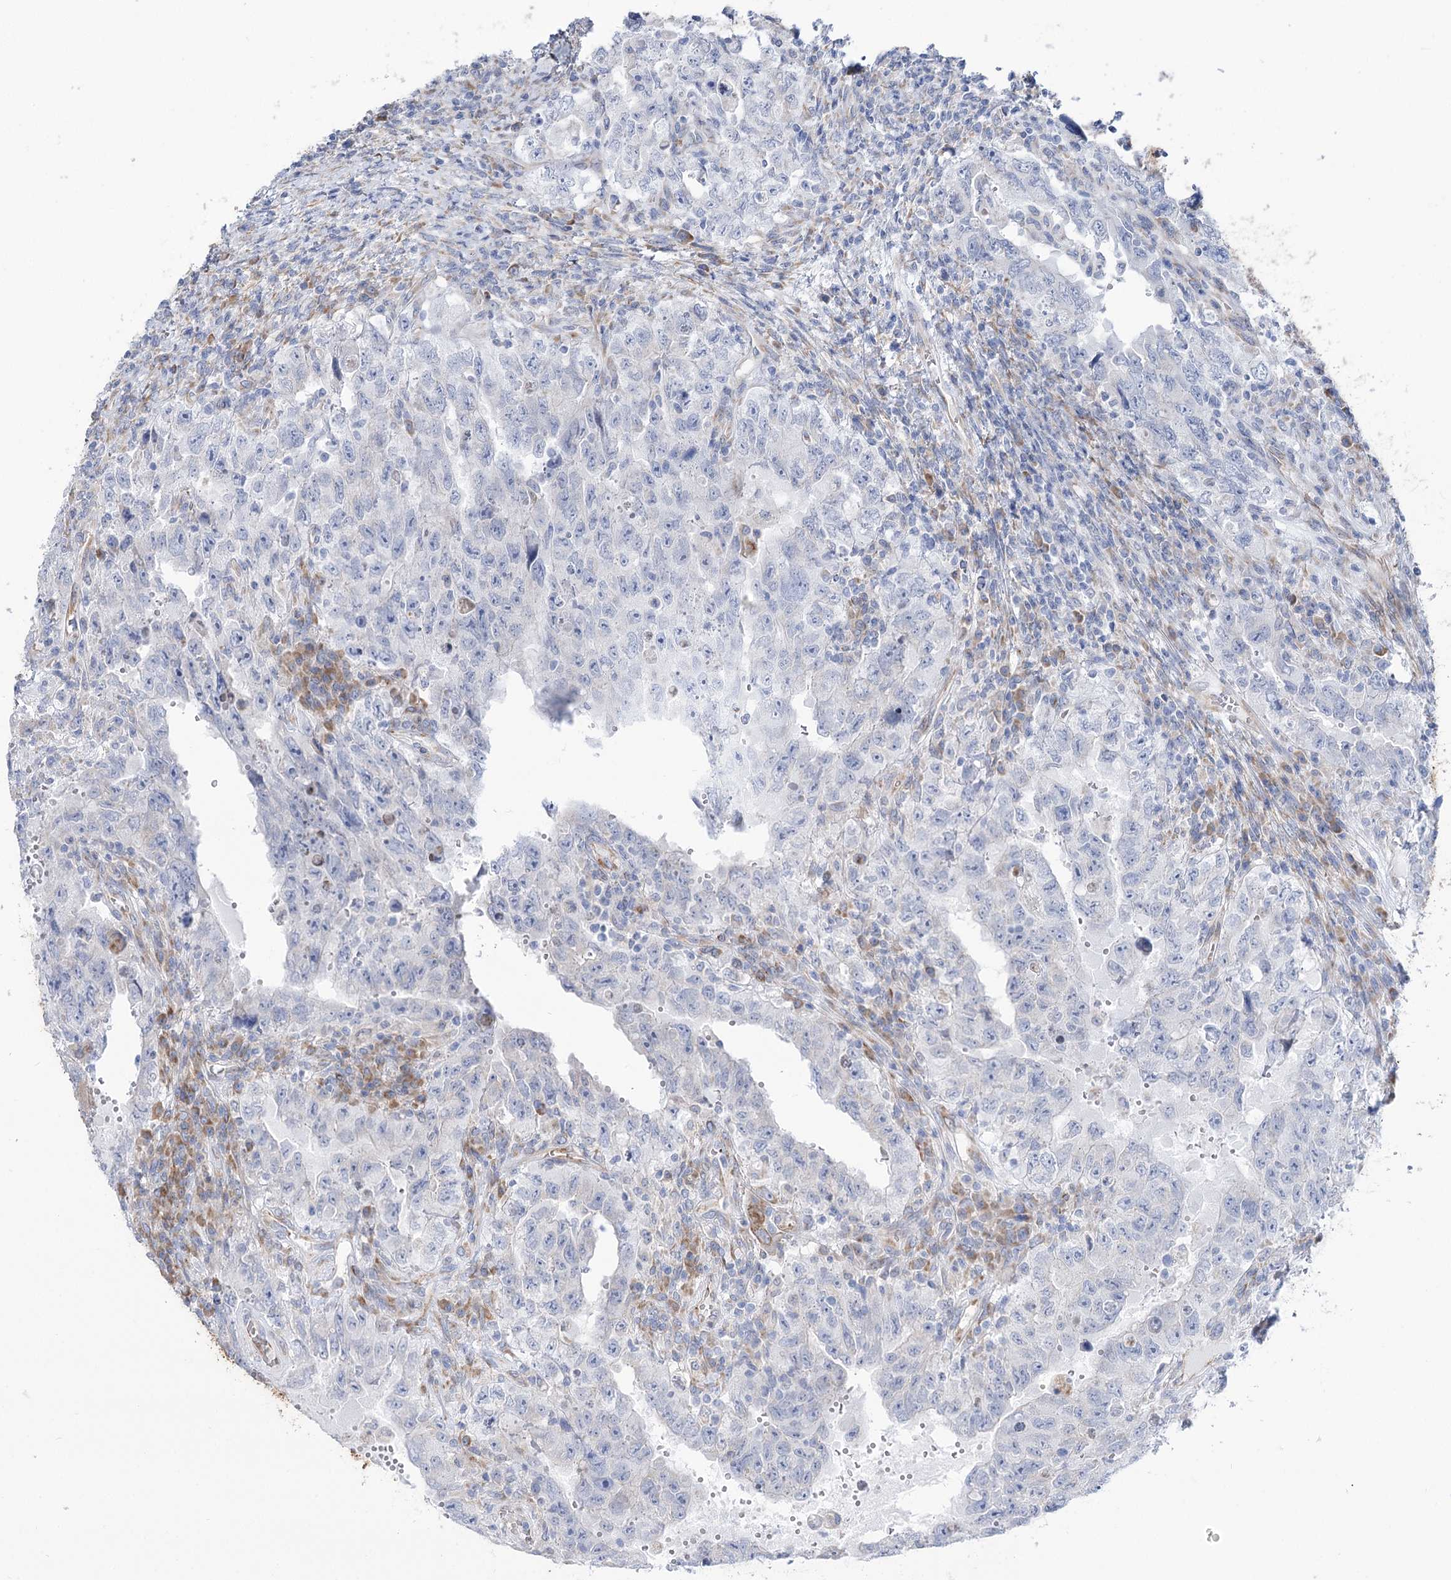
{"staining": {"intensity": "negative", "quantity": "none", "location": "none"}, "tissue": "testis cancer", "cell_type": "Tumor cells", "image_type": "cancer", "snomed": [{"axis": "morphology", "description": "Carcinoma, Embryonal, NOS"}, {"axis": "topography", "description": "Testis"}], "caption": "IHC image of human testis cancer stained for a protein (brown), which shows no positivity in tumor cells.", "gene": "STT3B", "patient": {"sex": "male", "age": 26}}